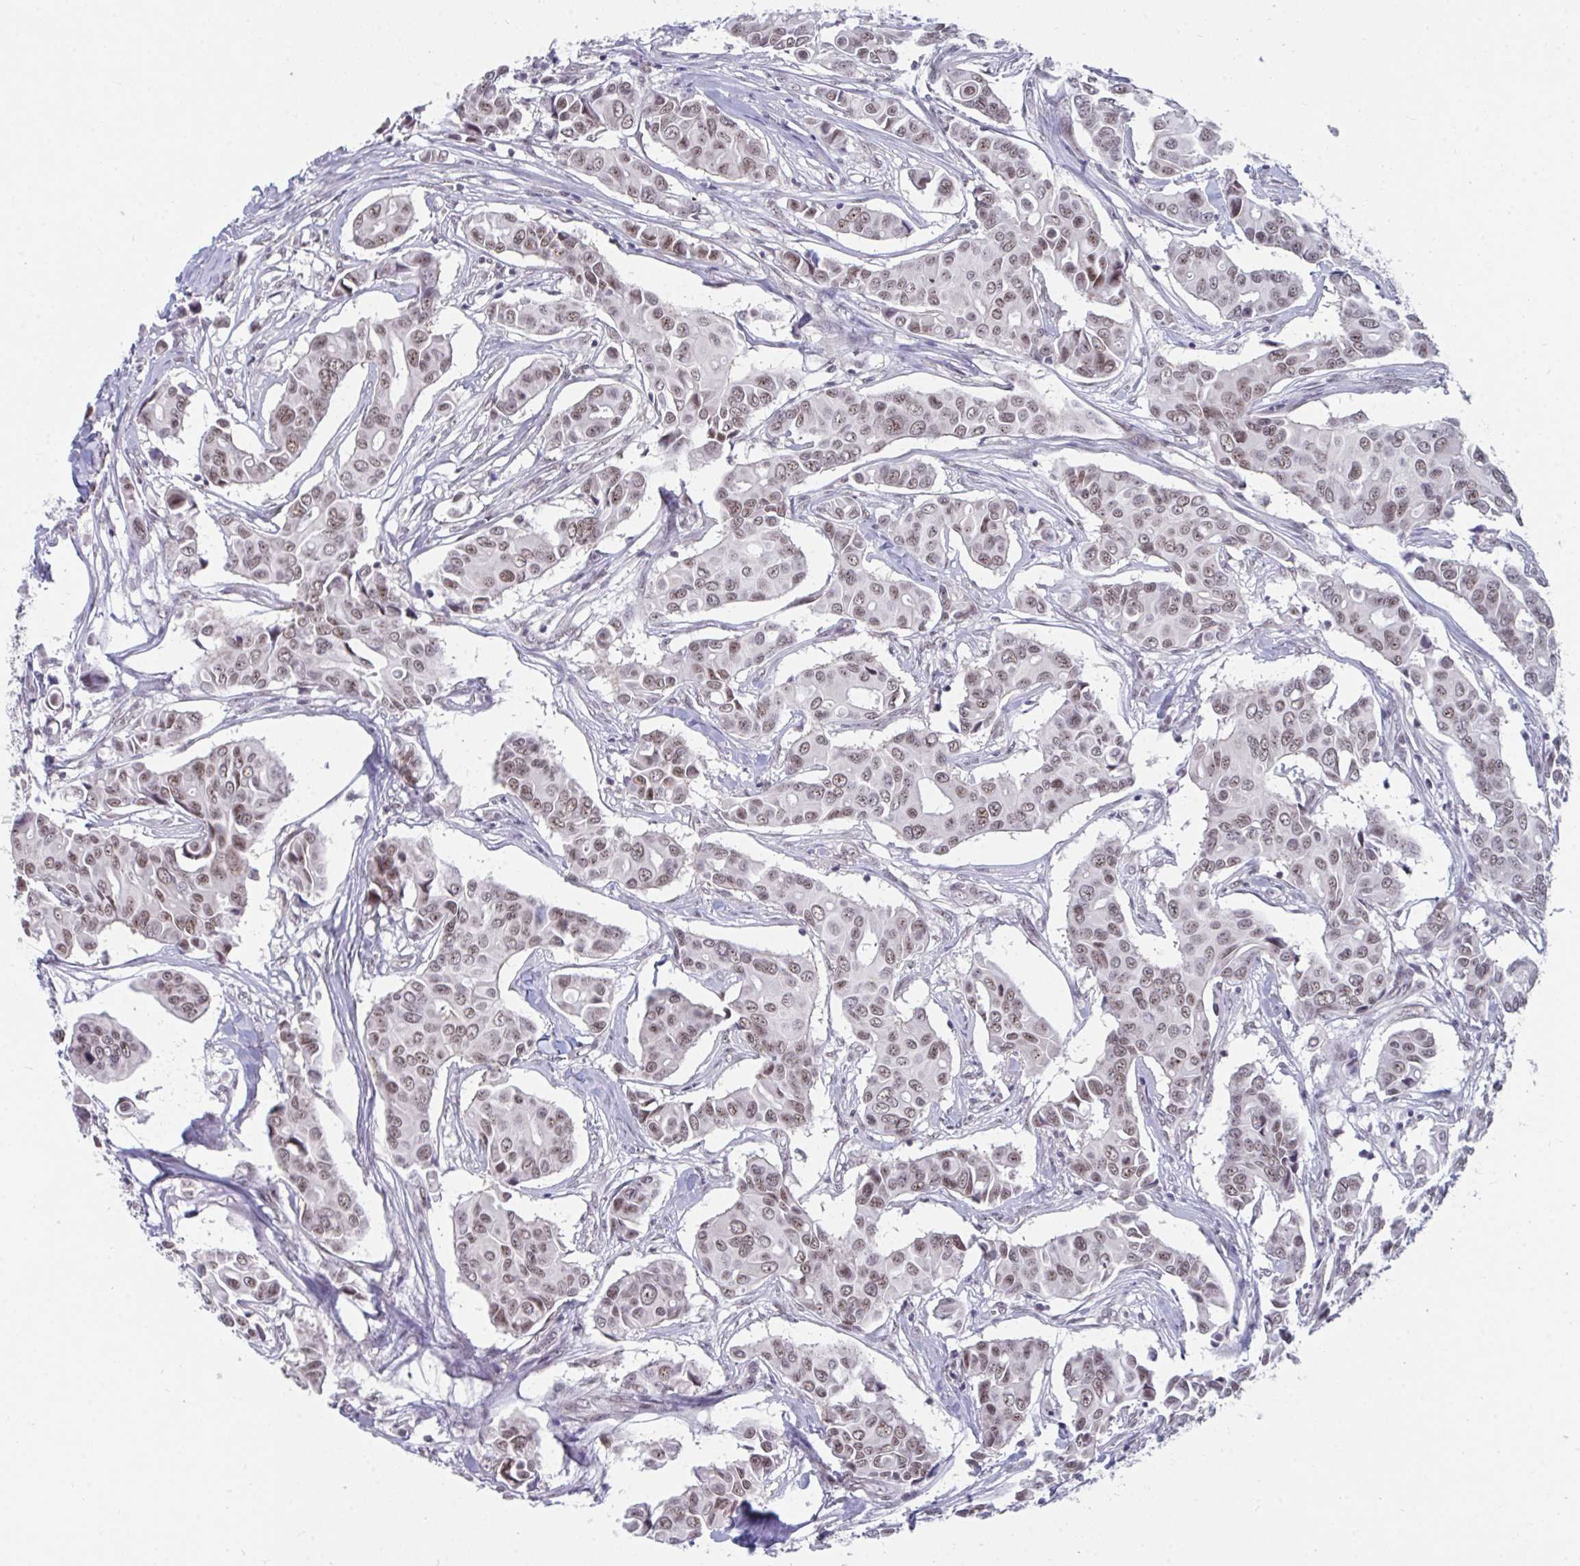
{"staining": {"intensity": "weak", "quantity": ">75%", "location": "nuclear"}, "tissue": "breast cancer", "cell_type": "Tumor cells", "image_type": "cancer", "snomed": [{"axis": "morphology", "description": "Duct carcinoma"}, {"axis": "topography", "description": "Breast"}], "caption": "The histopathology image reveals staining of intraductal carcinoma (breast), revealing weak nuclear protein positivity (brown color) within tumor cells.", "gene": "PRR14", "patient": {"sex": "female", "age": 54}}